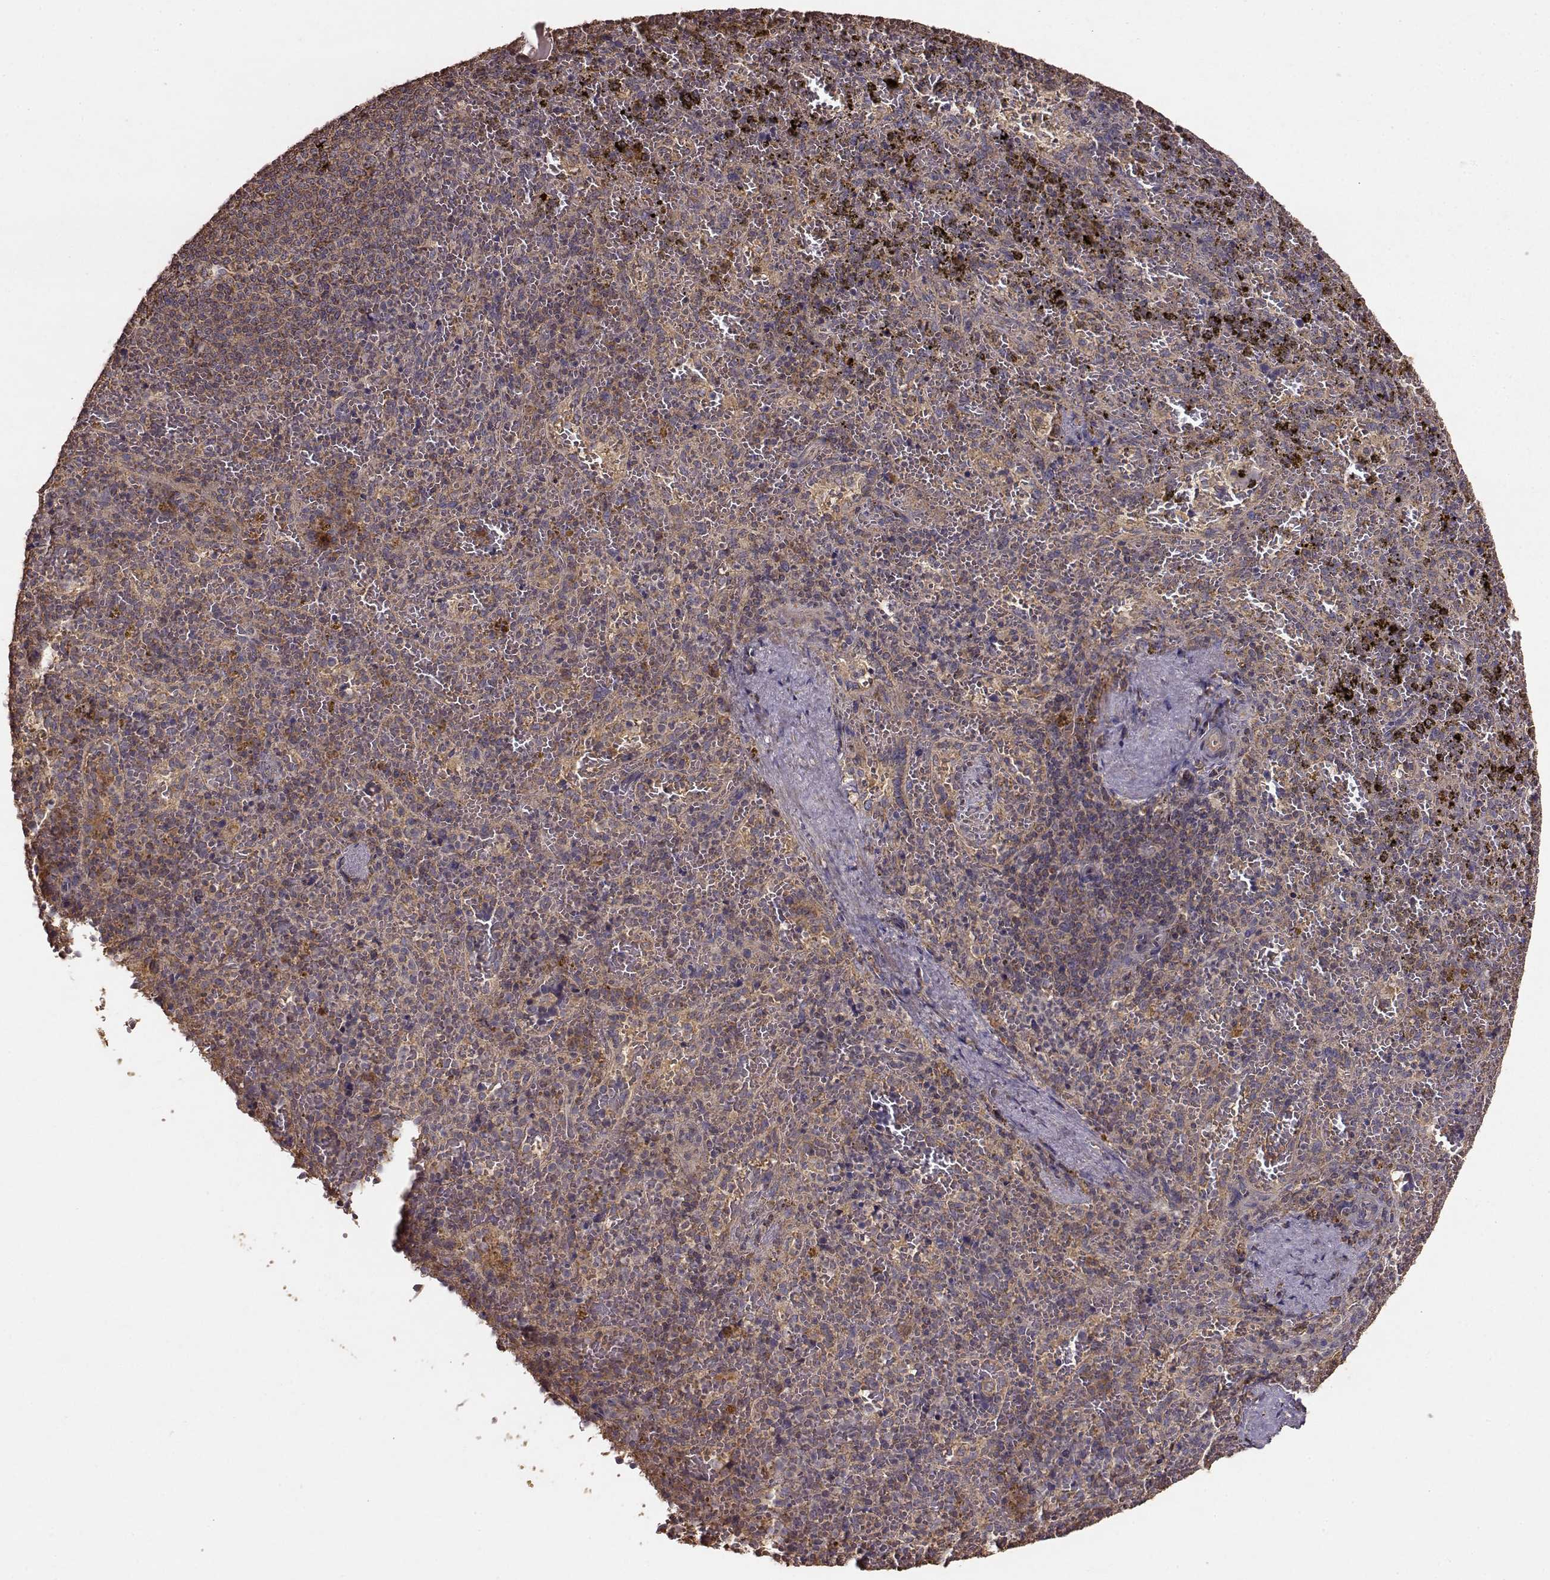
{"staining": {"intensity": "strong", "quantity": "<25%", "location": "cytoplasmic/membranous"}, "tissue": "spleen", "cell_type": "Cells in red pulp", "image_type": "normal", "snomed": [{"axis": "morphology", "description": "Normal tissue, NOS"}, {"axis": "topography", "description": "Spleen"}], "caption": "IHC (DAB) staining of normal human spleen demonstrates strong cytoplasmic/membranous protein expression in about <25% of cells in red pulp. The staining was performed using DAB to visualize the protein expression in brown, while the nuclei were stained in blue with hematoxylin (Magnification: 20x).", "gene": "TARS3", "patient": {"sex": "female", "age": 50}}